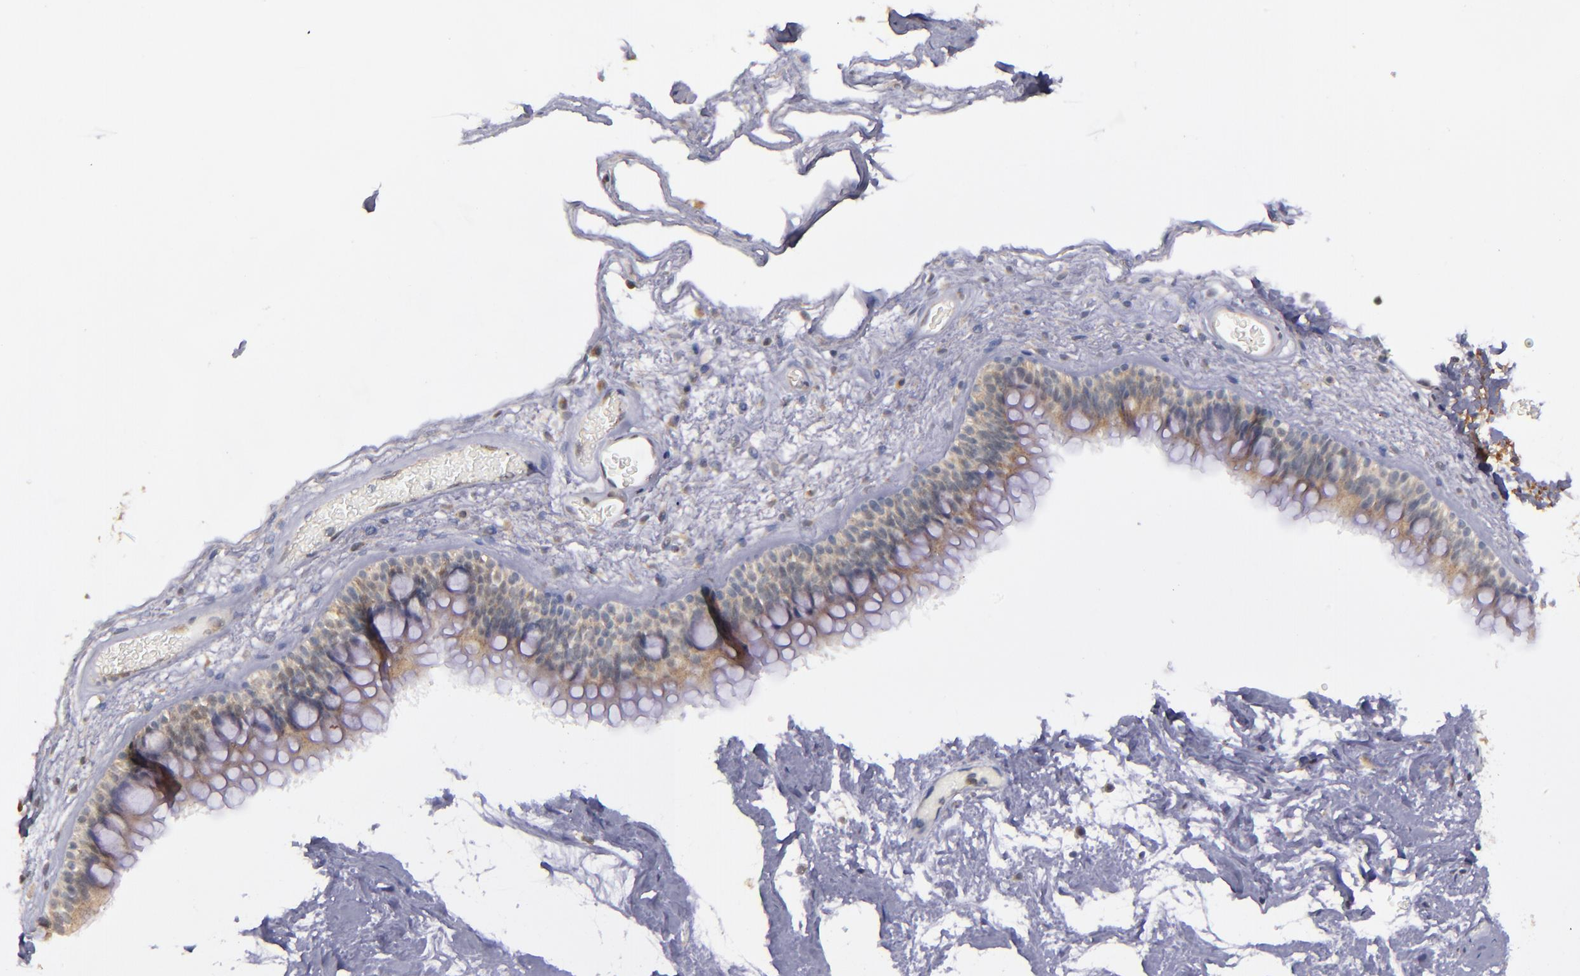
{"staining": {"intensity": "weak", "quantity": "25%-75%", "location": "cytoplasmic/membranous"}, "tissue": "nasopharynx", "cell_type": "Respiratory epithelial cells", "image_type": "normal", "snomed": [{"axis": "morphology", "description": "Normal tissue, NOS"}, {"axis": "morphology", "description": "Inflammation, NOS"}, {"axis": "topography", "description": "Nasopharynx"}], "caption": "The micrograph demonstrates staining of unremarkable nasopharynx, revealing weak cytoplasmic/membranous protein positivity (brown color) within respiratory epithelial cells. Nuclei are stained in blue.", "gene": "ZFYVE1", "patient": {"sex": "male", "age": 48}}